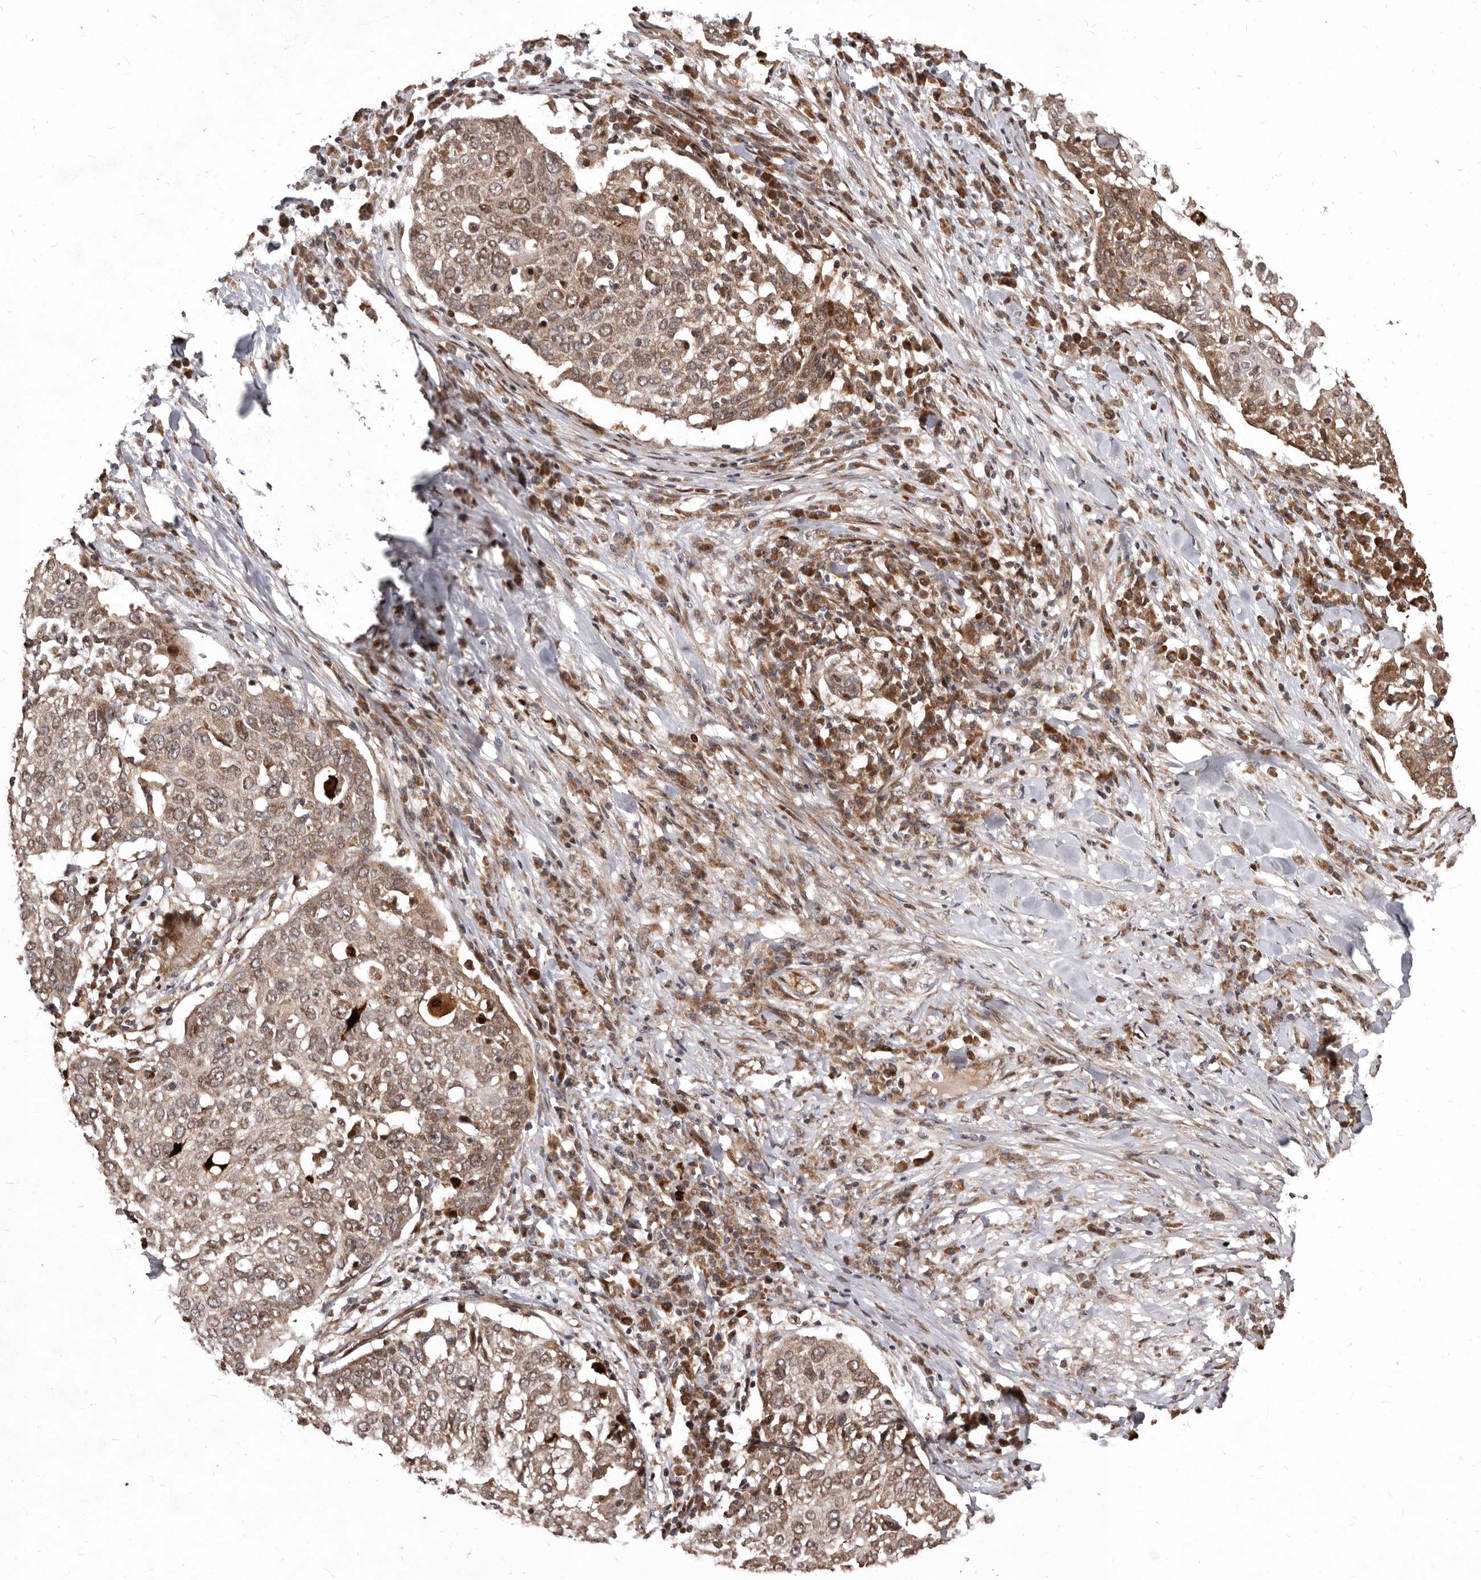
{"staining": {"intensity": "weak", "quantity": "25%-75%", "location": "cytoplasmic/membranous"}, "tissue": "lung cancer", "cell_type": "Tumor cells", "image_type": "cancer", "snomed": [{"axis": "morphology", "description": "Squamous cell carcinoma, NOS"}, {"axis": "topography", "description": "Lung"}], "caption": "High-power microscopy captured an immunohistochemistry histopathology image of lung squamous cell carcinoma, revealing weak cytoplasmic/membranous staining in about 25%-75% of tumor cells.", "gene": "WEE2", "patient": {"sex": "male", "age": 65}}